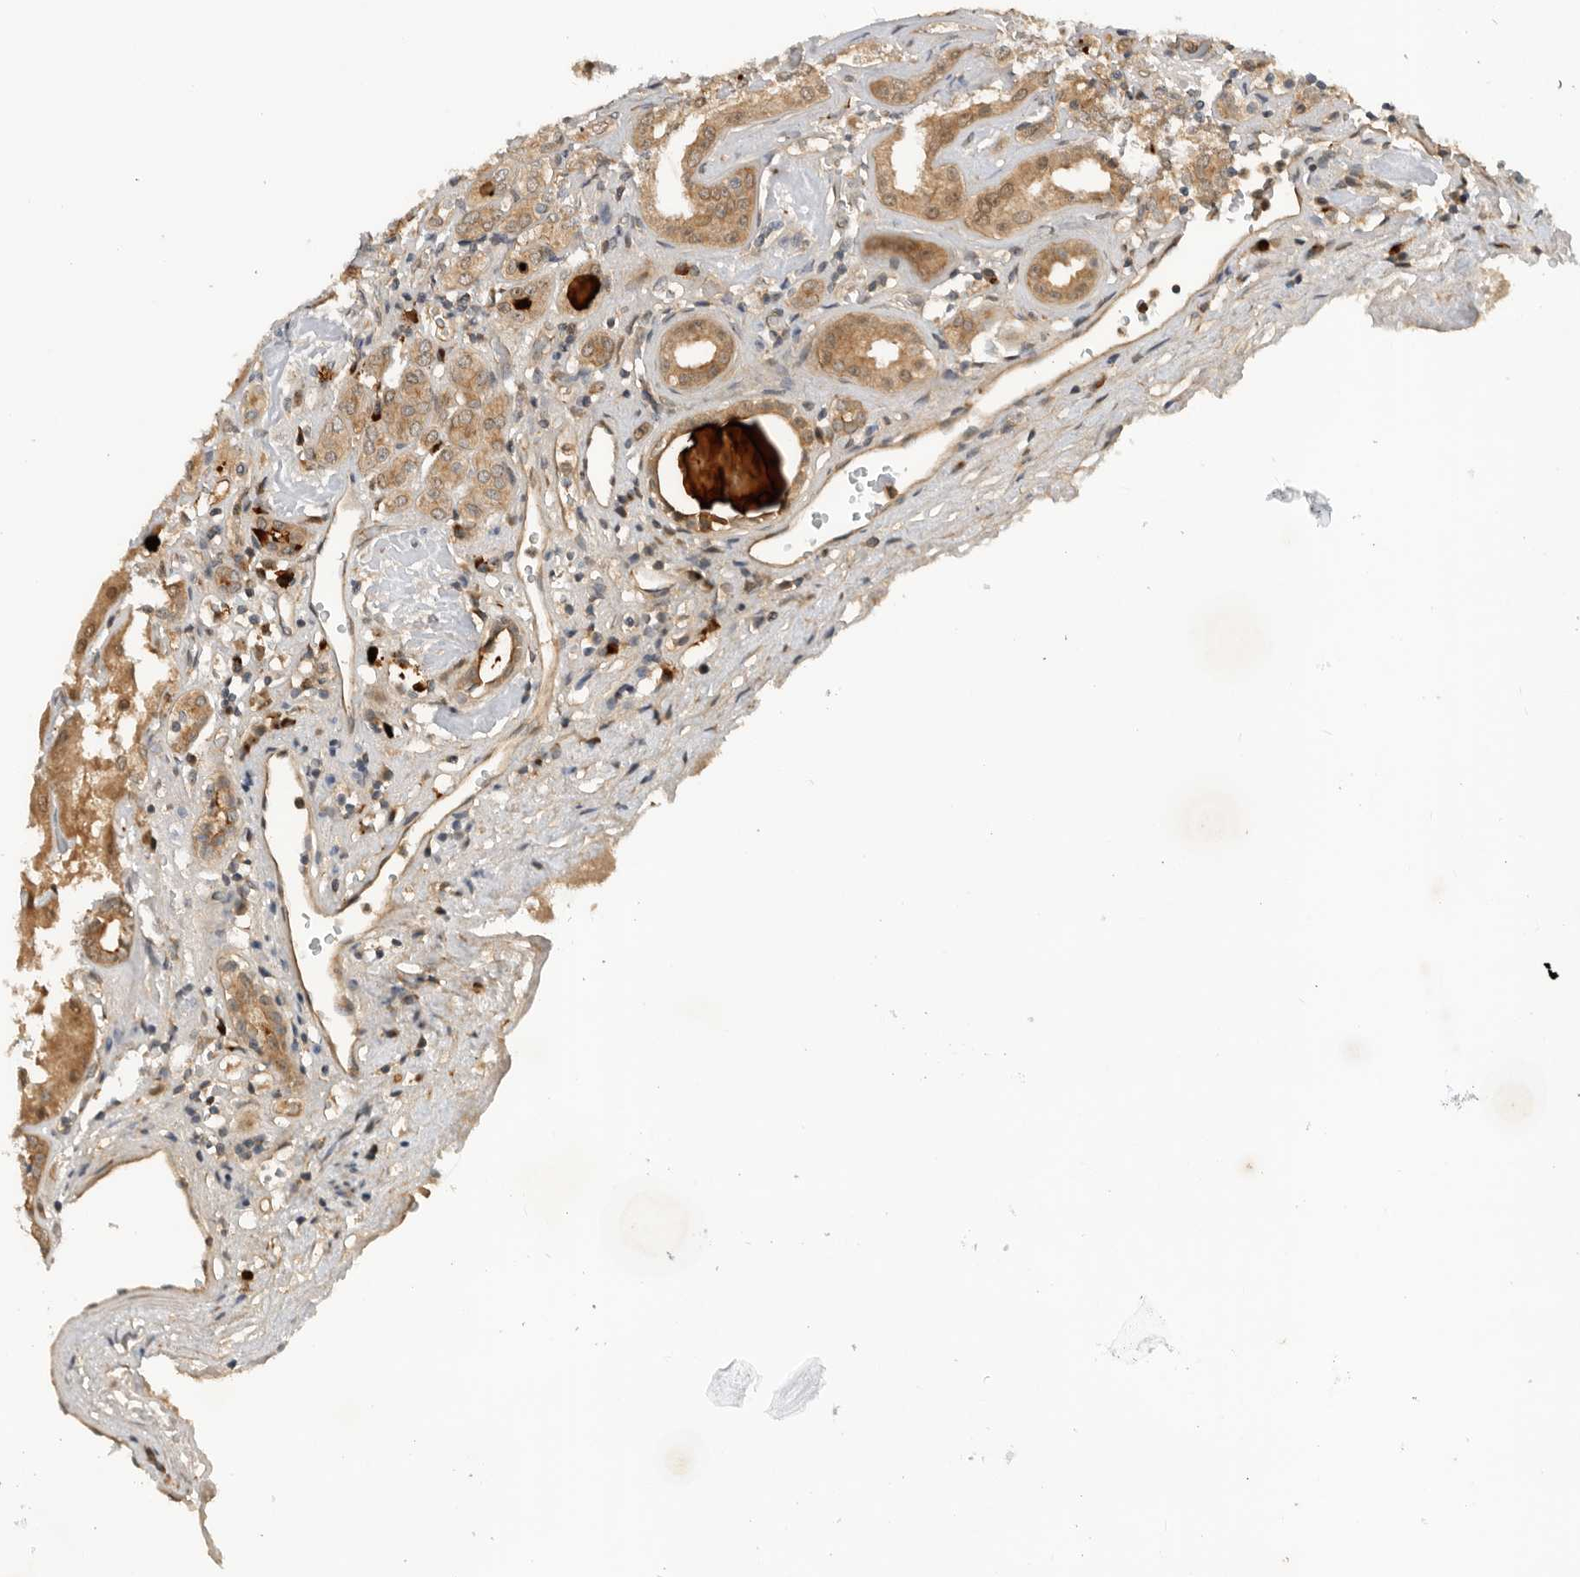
{"staining": {"intensity": "moderate", "quantity": "25%-75%", "location": "cytoplasmic/membranous,nuclear"}, "tissue": "kidney", "cell_type": "Cells in glomeruli", "image_type": "normal", "snomed": [{"axis": "morphology", "description": "Normal tissue, NOS"}, {"axis": "topography", "description": "Kidney"}], "caption": "Brown immunohistochemical staining in normal kidney reveals moderate cytoplasmic/membranous,nuclear expression in about 25%-75% of cells in glomeruli.", "gene": "DCAF8", "patient": {"sex": "female", "age": 56}}